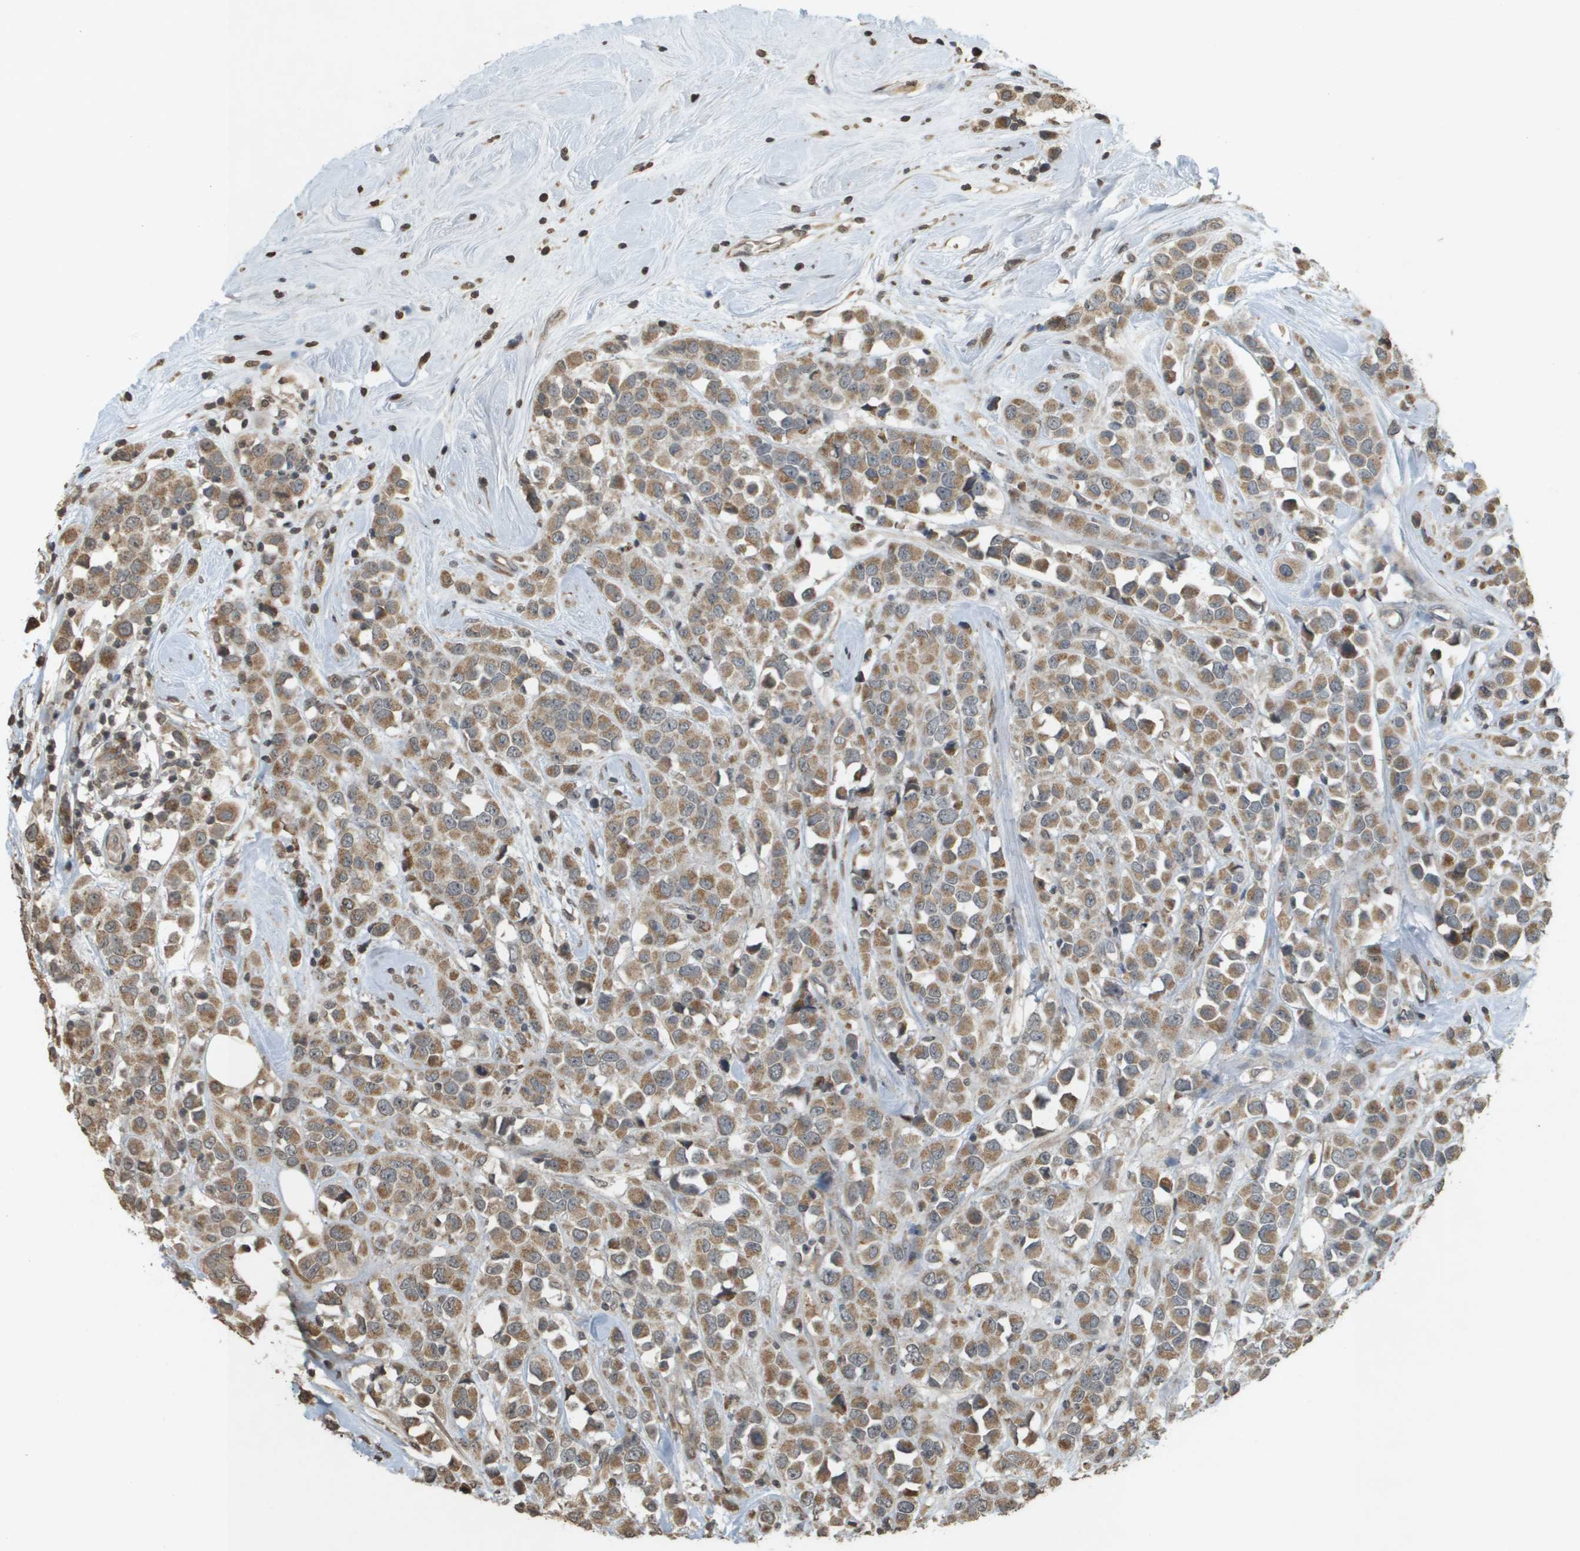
{"staining": {"intensity": "moderate", "quantity": ">75%", "location": "cytoplasmic/membranous"}, "tissue": "breast cancer", "cell_type": "Tumor cells", "image_type": "cancer", "snomed": [{"axis": "morphology", "description": "Duct carcinoma"}, {"axis": "topography", "description": "Breast"}], "caption": "Human breast cancer (infiltrating ductal carcinoma) stained for a protein (brown) demonstrates moderate cytoplasmic/membranous positive expression in approximately >75% of tumor cells.", "gene": "RAB21", "patient": {"sex": "female", "age": 61}}